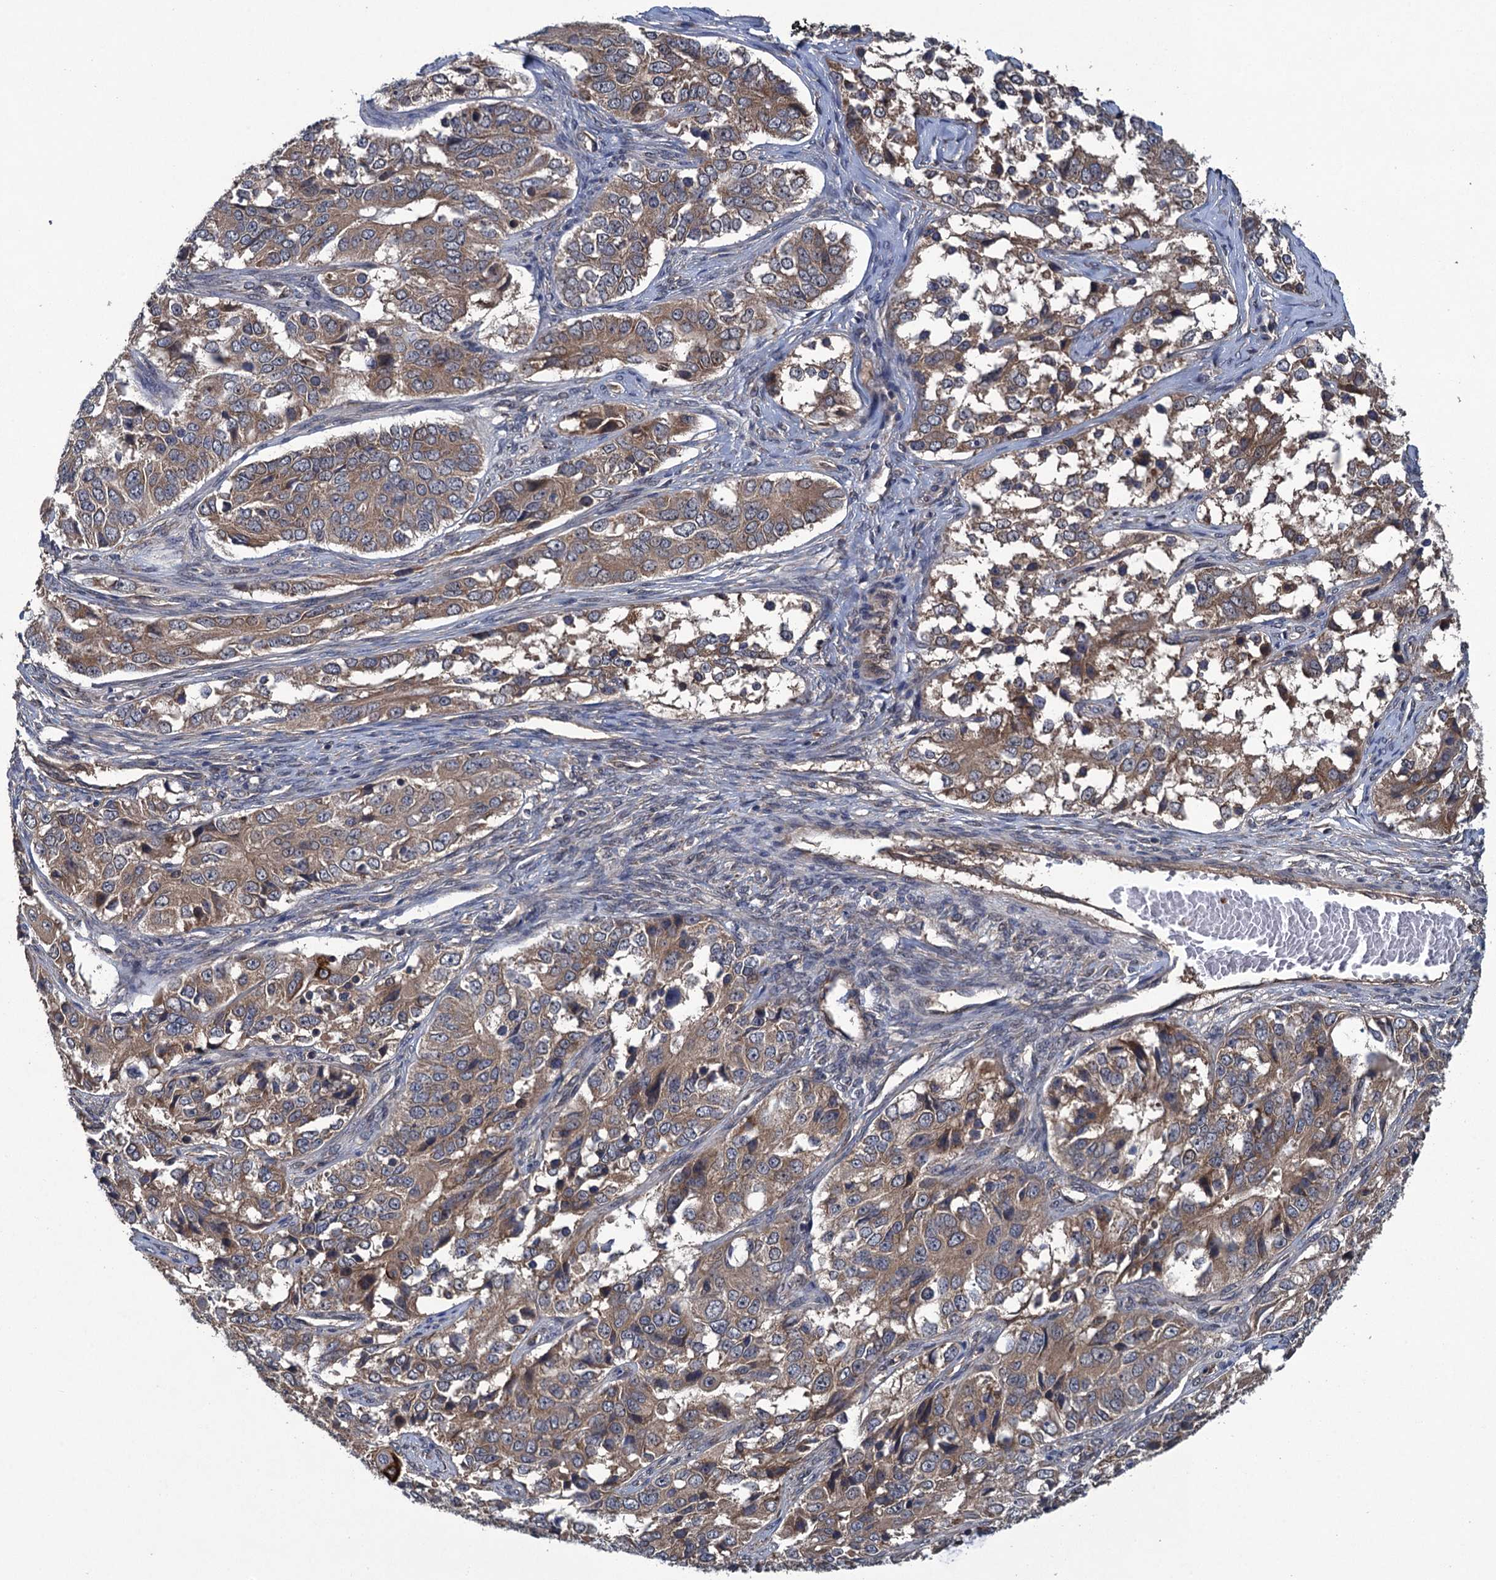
{"staining": {"intensity": "weak", "quantity": ">75%", "location": "cytoplasmic/membranous"}, "tissue": "ovarian cancer", "cell_type": "Tumor cells", "image_type": "cancer", "snomed": [{"axis": "morphology", "description": "Carcinoma, endometroid"}, {"axis": "topography", "description": "Ovary"}], "caption": "Immunohistochemistry (DAB) staining of human endometroid carcinoma (ovarian) demonstrates weak cytoplasmic/membranous protein staining in about >75% of tumor cells.", "gene": "CNTN5", "patient": {"sex": "female", "age": 51}}